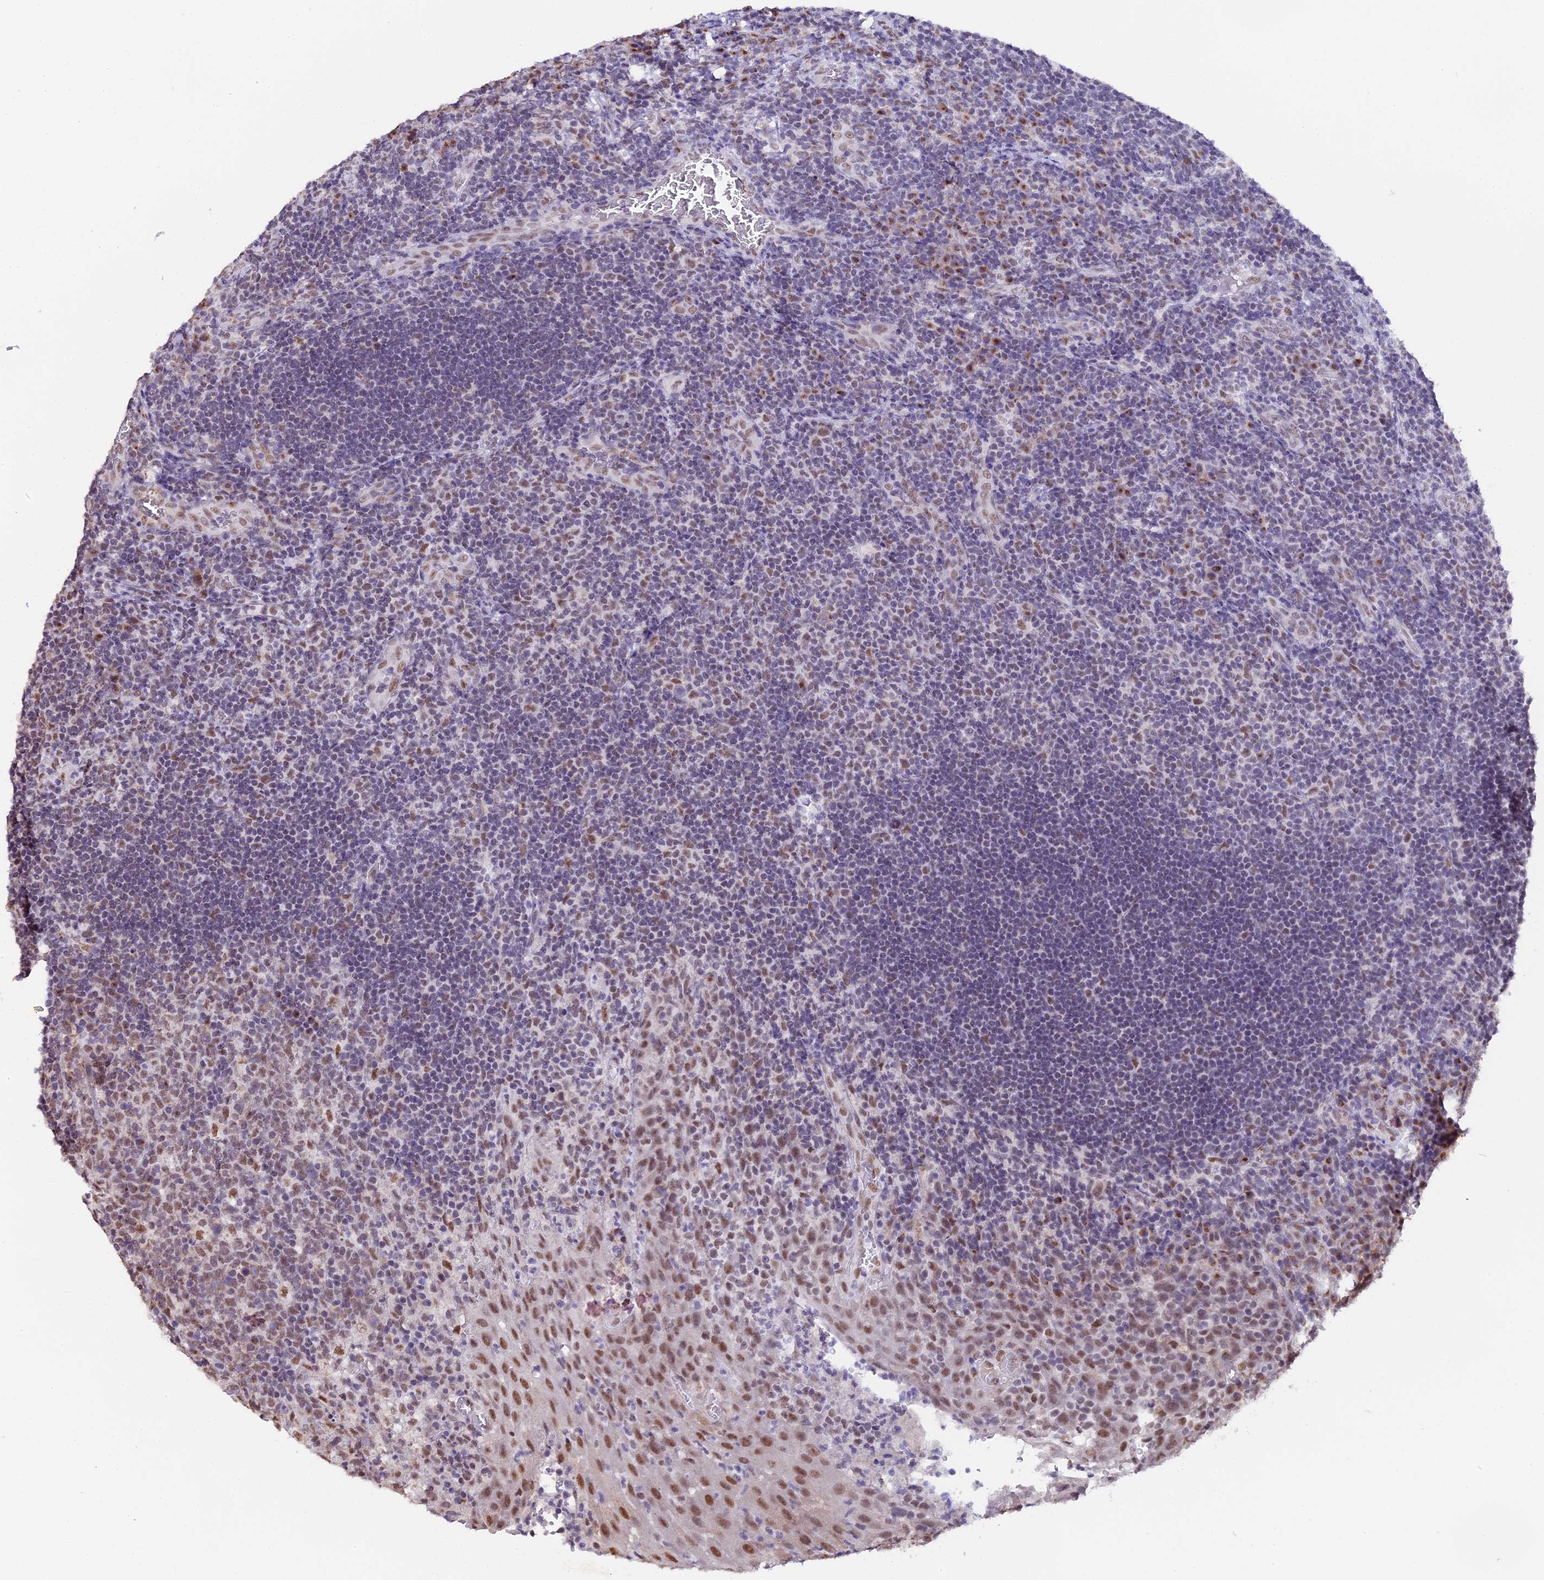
{"staining": {"intensity": "negative", "quantity": "none", "location": "none"}, "tissue": "tonsil", "cell_type": "Germinal center cells", "image_type": "normal", "snomed": [{"axis": "morphology", "description": "Normal tissue, NOS"}, {"axis": "topography", "description": "Tonsil"}], "caption": "Immunohistochemistry (IHC) micrograph of normal tonsil: human tonsil stained with DAB (3,3'-diaminobenzidine) exhibits no significant protein staining in germinal center cells.", "gene": "NCBP1", "patient": {"sex": "male", "age": 17}}